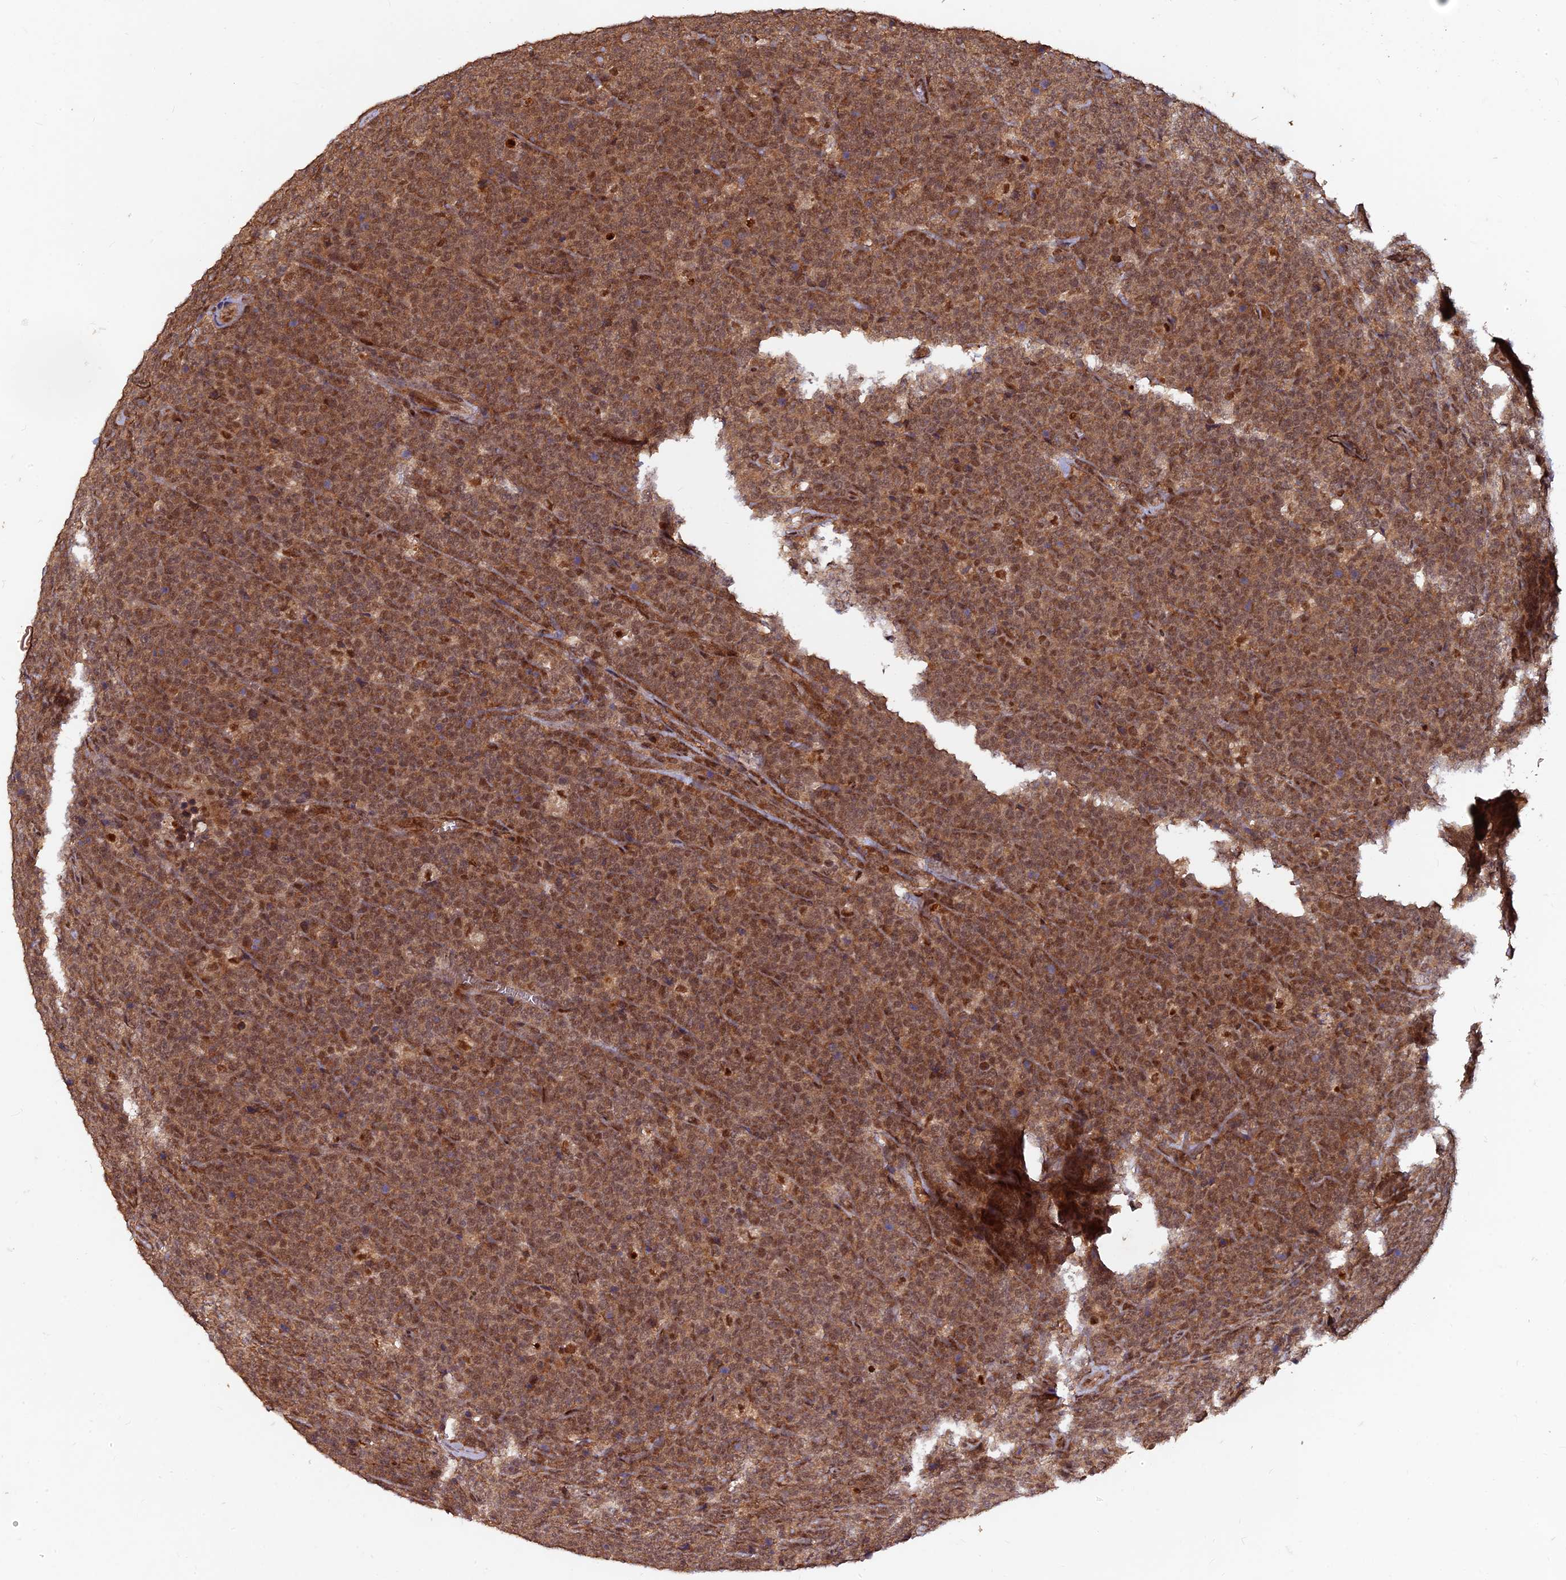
{"staining": {"intensity": "moderate", "quantity": ">75%", "location": "cytoplasmic/membranous,nuclear"}, "tissue": "lymphoma", "cell_type": "Tumor cells", "image_type": "cancer", "snomed": [{"axis": "morphology", "description": "Malignant lymphoma, non-Hodgkin's type, High grade"}, {"axis": "topography", "description": "Small intestine"}], "caption": "This micrograph shows immunohistochemistry (IHC) staining of malignant lymphoma, non-Hodgkin's type (high-grade), with medium moderate cytoplasmic/membranous and nuclear staining in approximately >75% of tumor cells.", "gene": "FAM53C", "patient": {"sex": "male", "age": 8}}